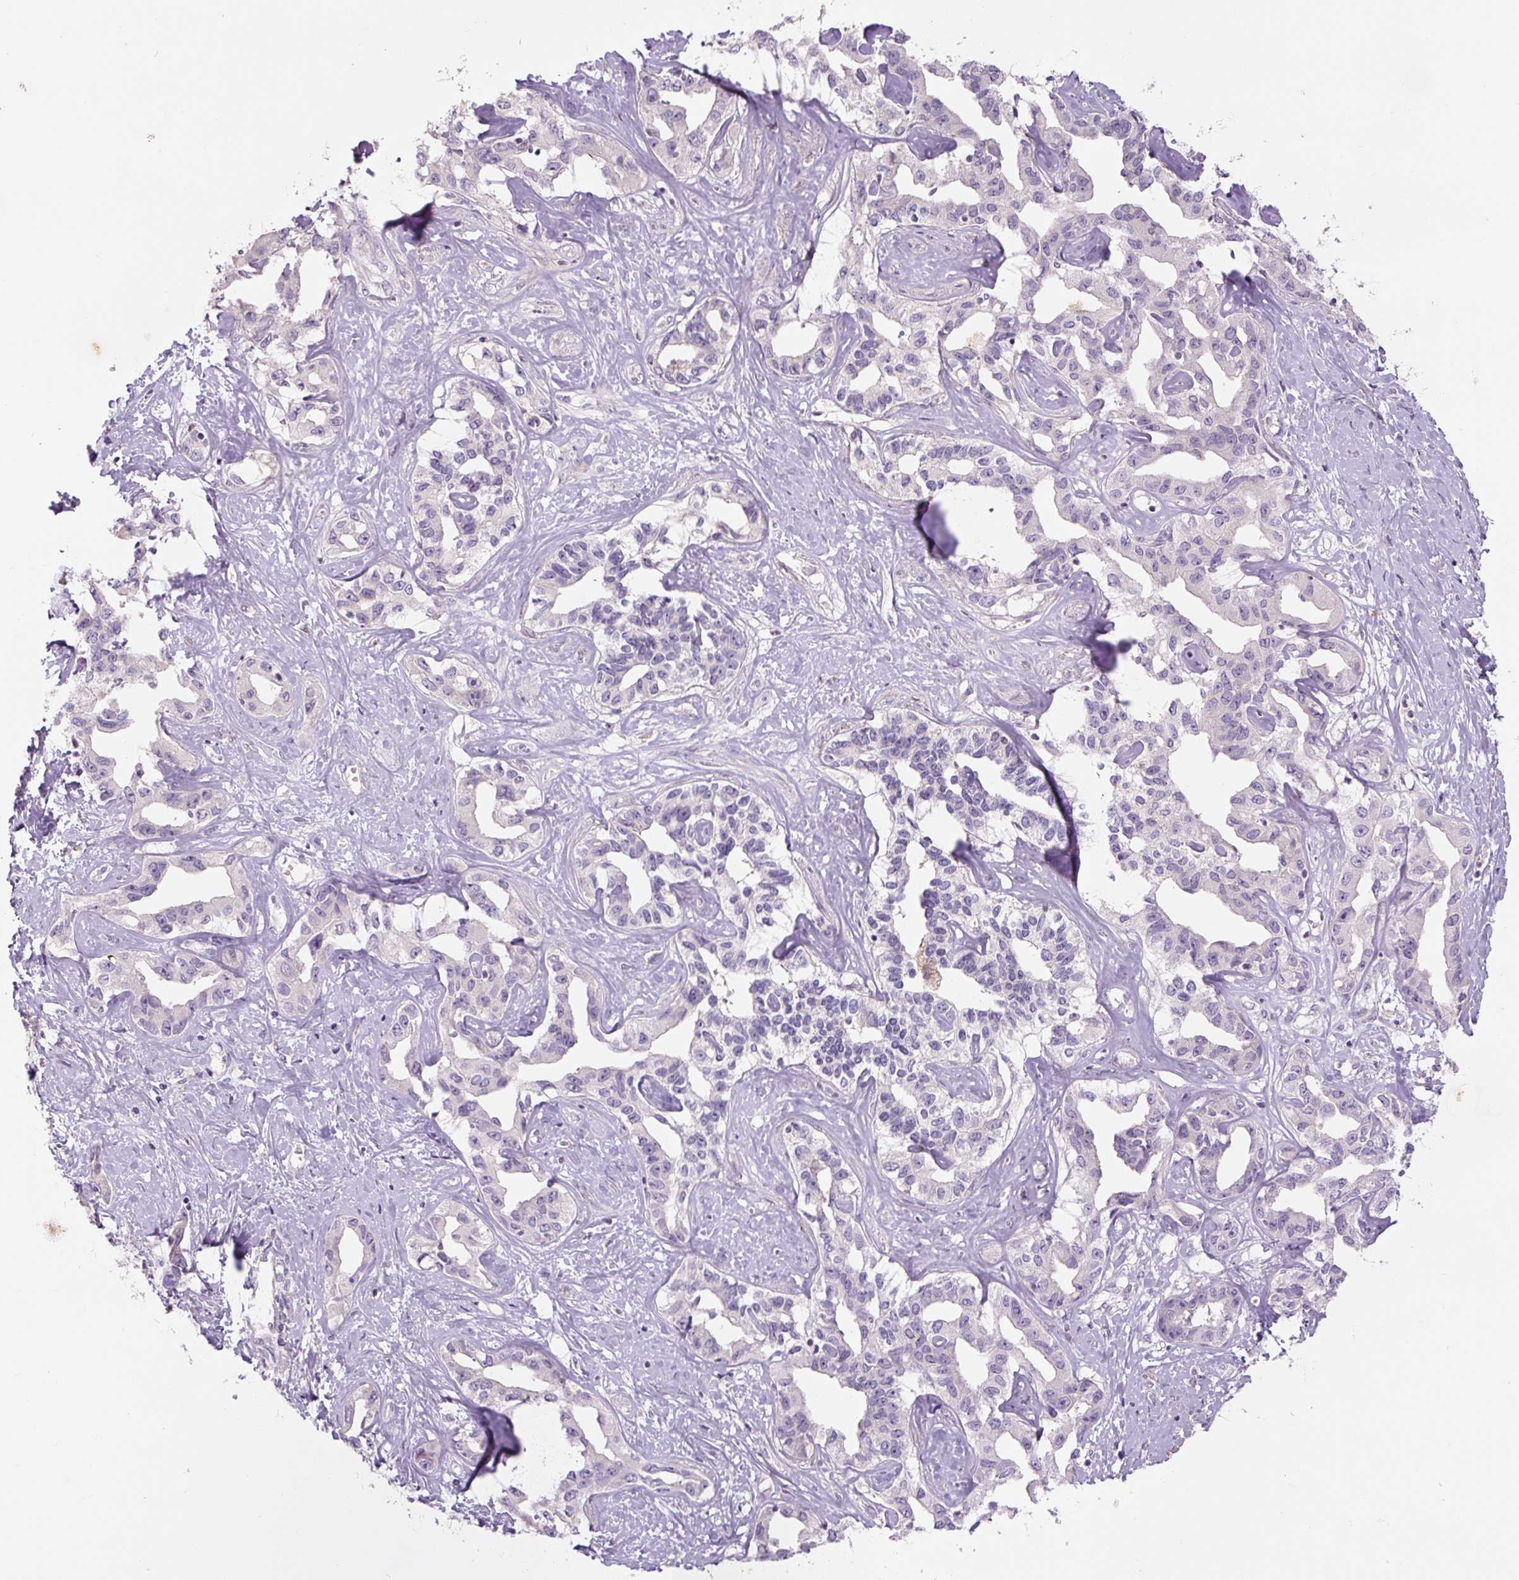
{"staining": {"intensity": "negative", "quantity": "none", "location": "none"}, "tissue": "liver cancer", "cell_type": "Tumor cells", "image_type": "cancer", "snomed": [{"axis": "morphology", "description": "Cholangiocarcinoma"}, {"axis": "topography", "description": "Liver"}], "caption": "Micrograph shows no significant protein staining in tumor cells of liver cholangiocarcinoma.", "gene": "TMEM100", "patient": {"sex": "male", "age": 59}}